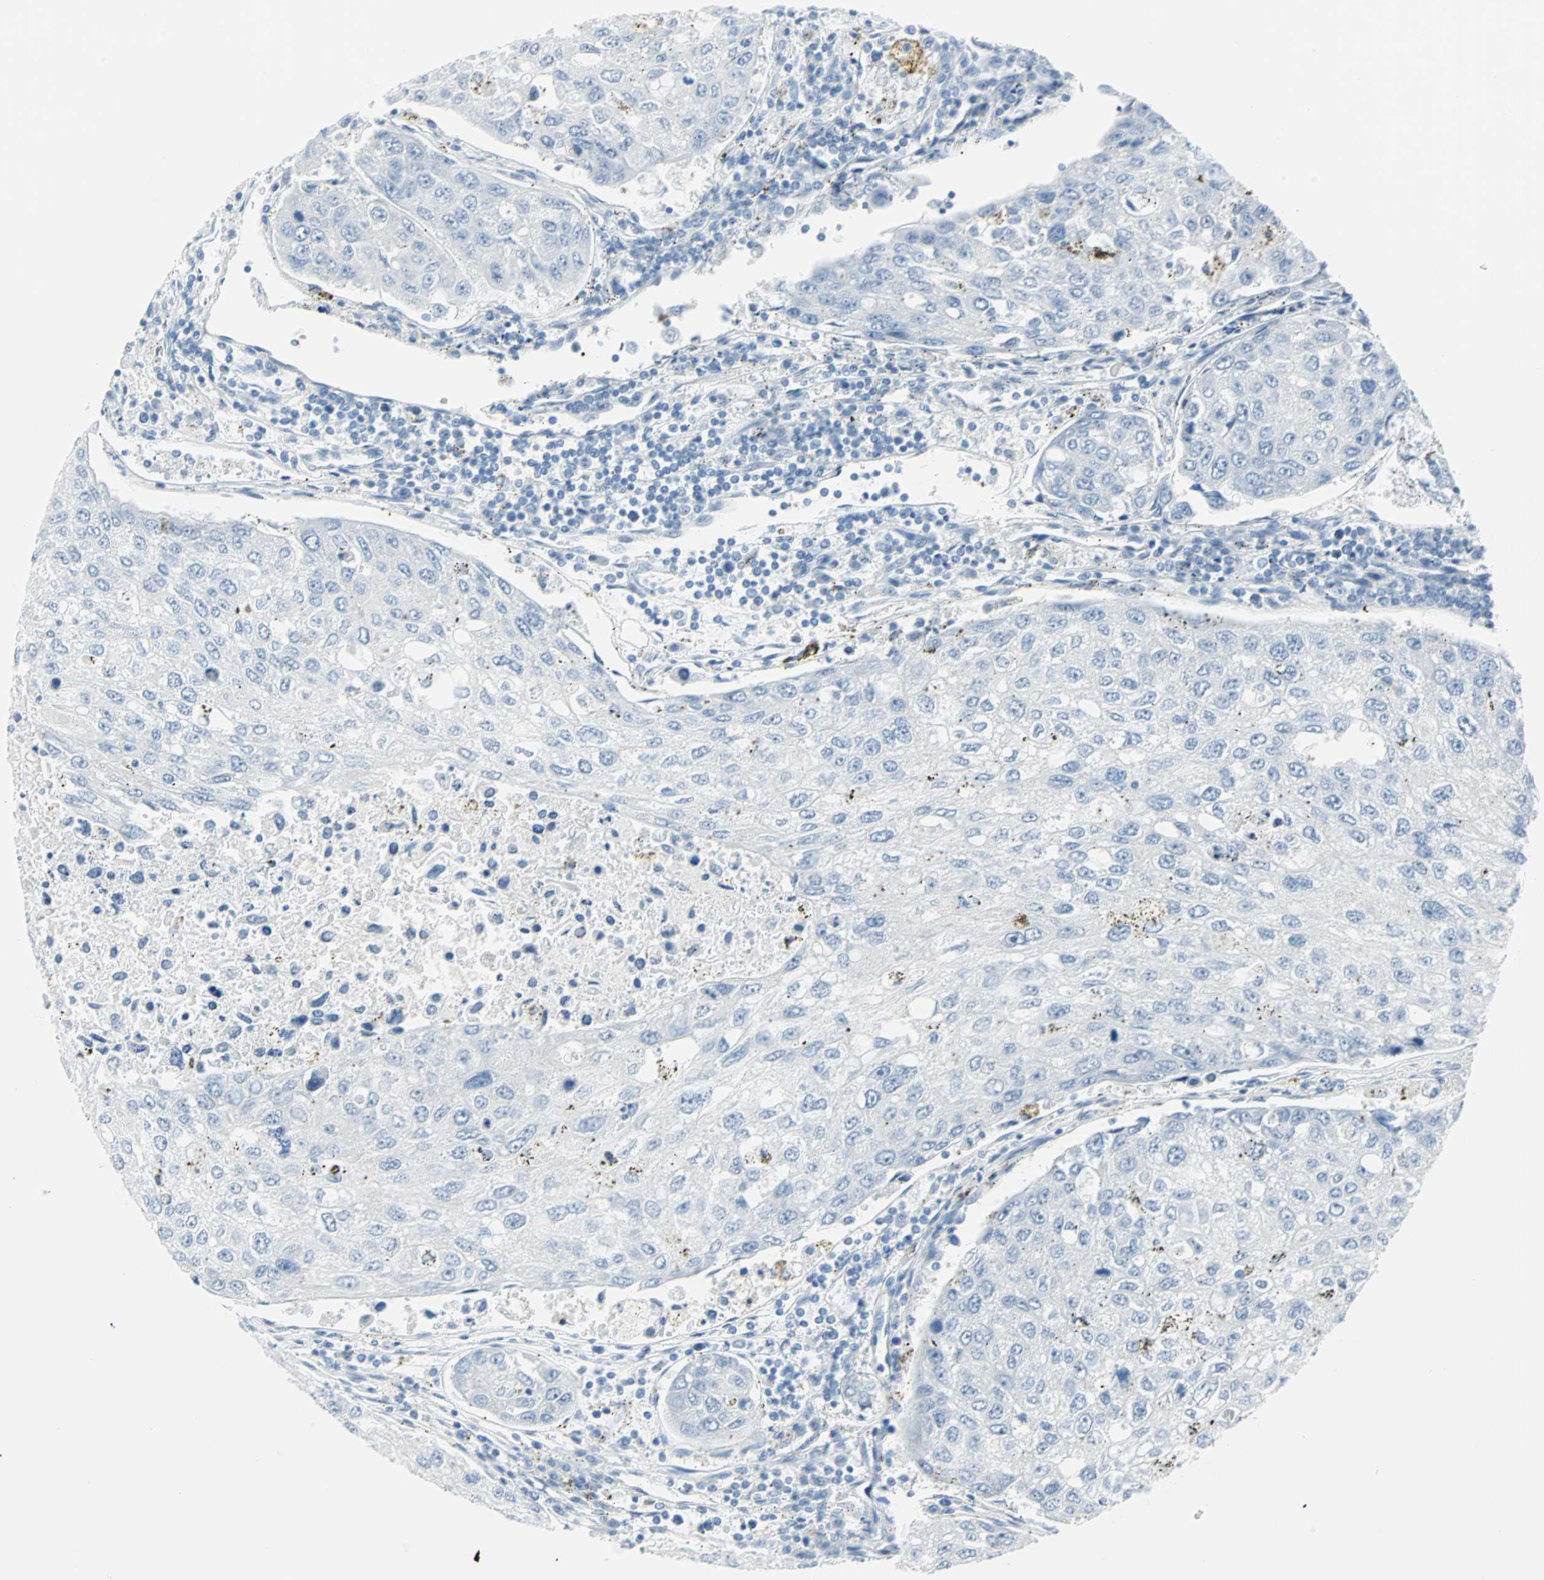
{"staining": {"intensity": "negative", "quantity": "none", "location": "none"}, "tissue": "urothelial cancer", "cell_type": "Tumor cells", "image_type": "cancer", "snomed": [{"axis": "morphology", "description": "Urothelial carcinoma, High grade"}, {"axis": "topography", "description": "Lymph node"}, {"axis": "topography", "description": "Urinary bladder"}], "caption": "Immunohistochemistry (IHC) image of human high-grade urothelial carcinoma stained for a protein (brown), which displays no positivity in tumor cells.", "gene": "STX1A", "patient": {"sex": "male", "age": 51}}